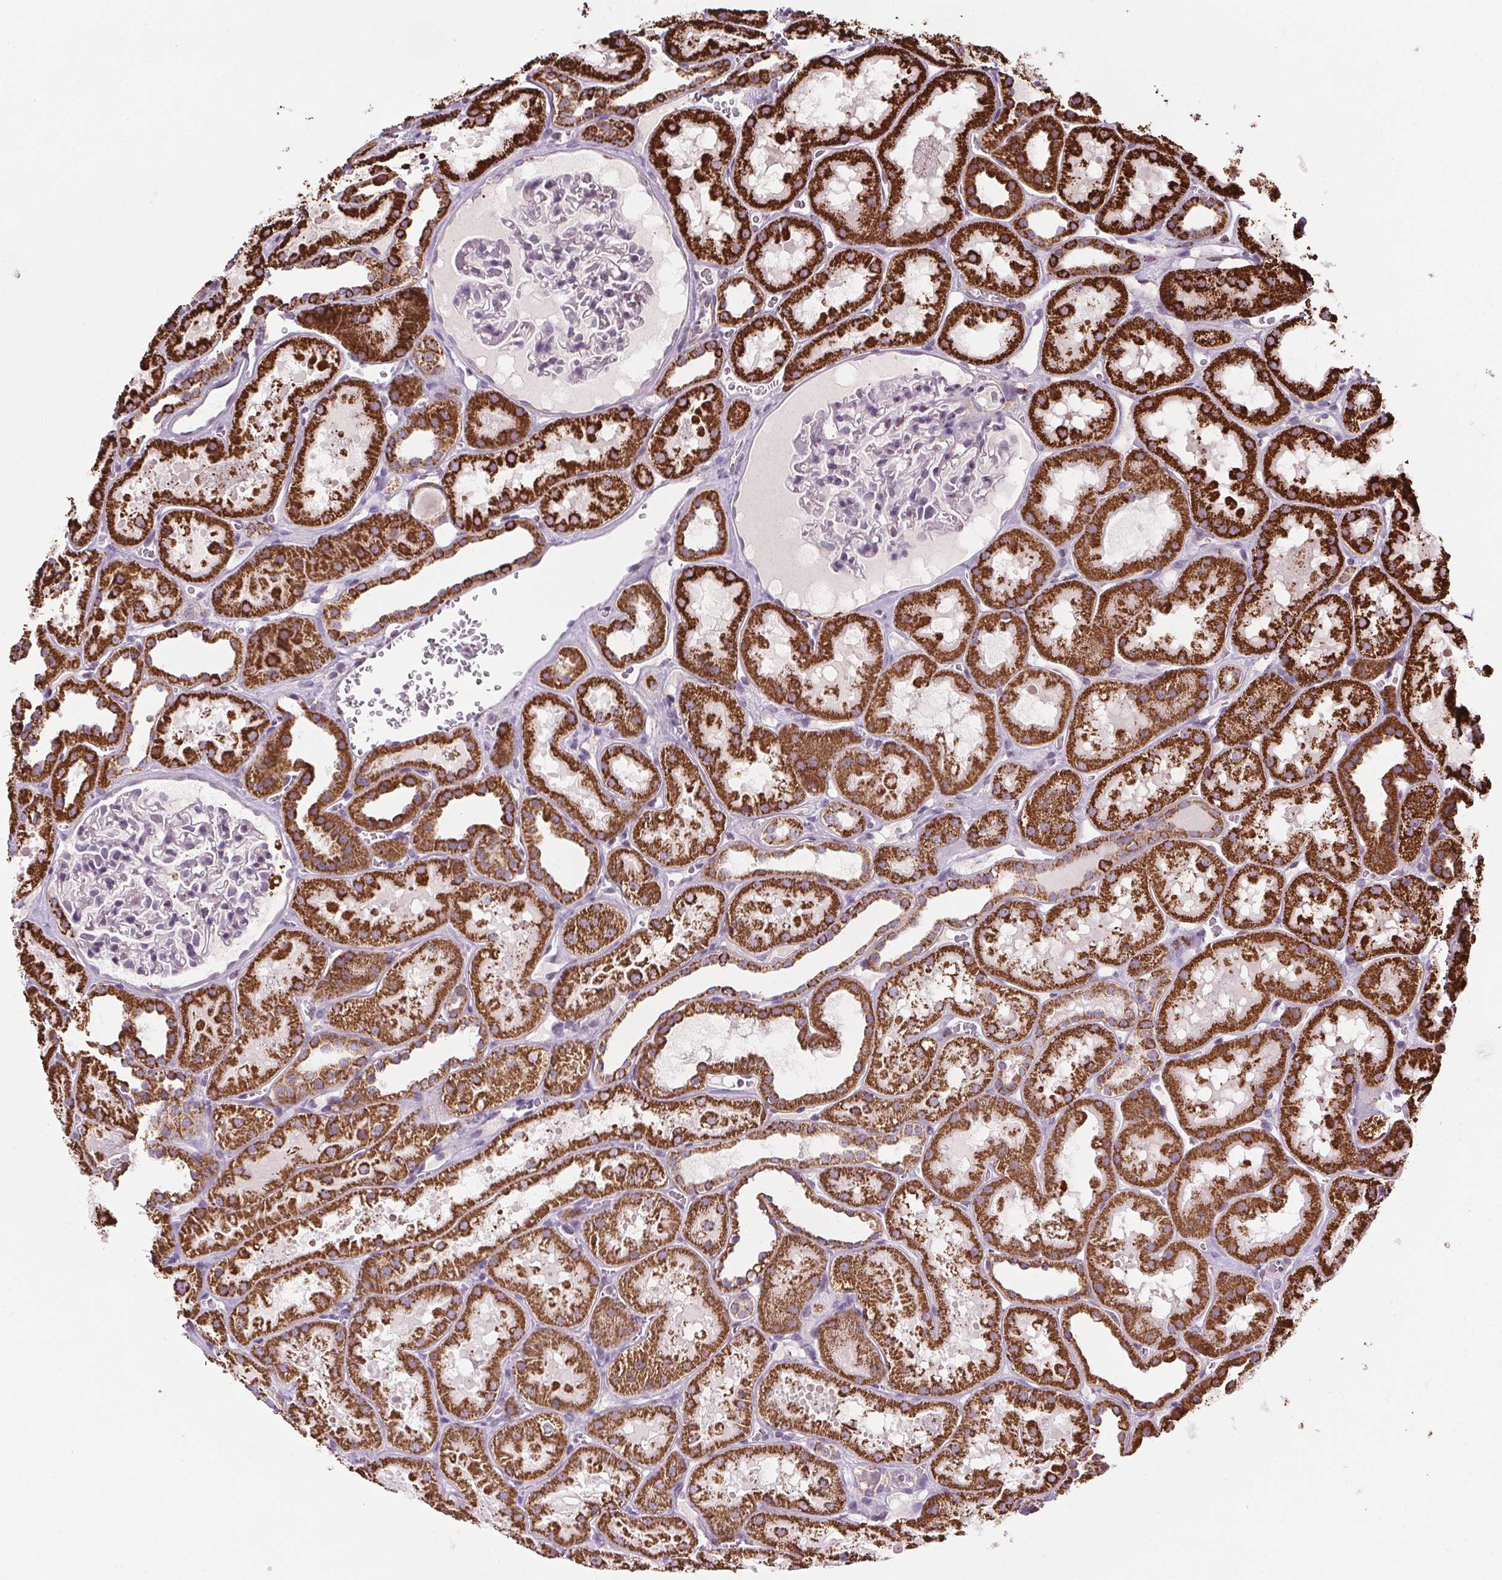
{"staining": {"intensity": "negative", "quantity": "none", "location": "none"}, "tissue": "kidney", "cell_type": "Cells in glomeruli", "image_type": "normal", "snomed": [{"axis": "morphology", "description": "Normal tissue, NOS"}, {"axis": "topography", "description": "Kidney"}], "caption": "This is a photomicrograph of IHC staining of unremarkable kidney, which shows no positivity in cells in glomeruli.", "gene": "LFNG", "patient": {"sex": "female", "age": 41}}